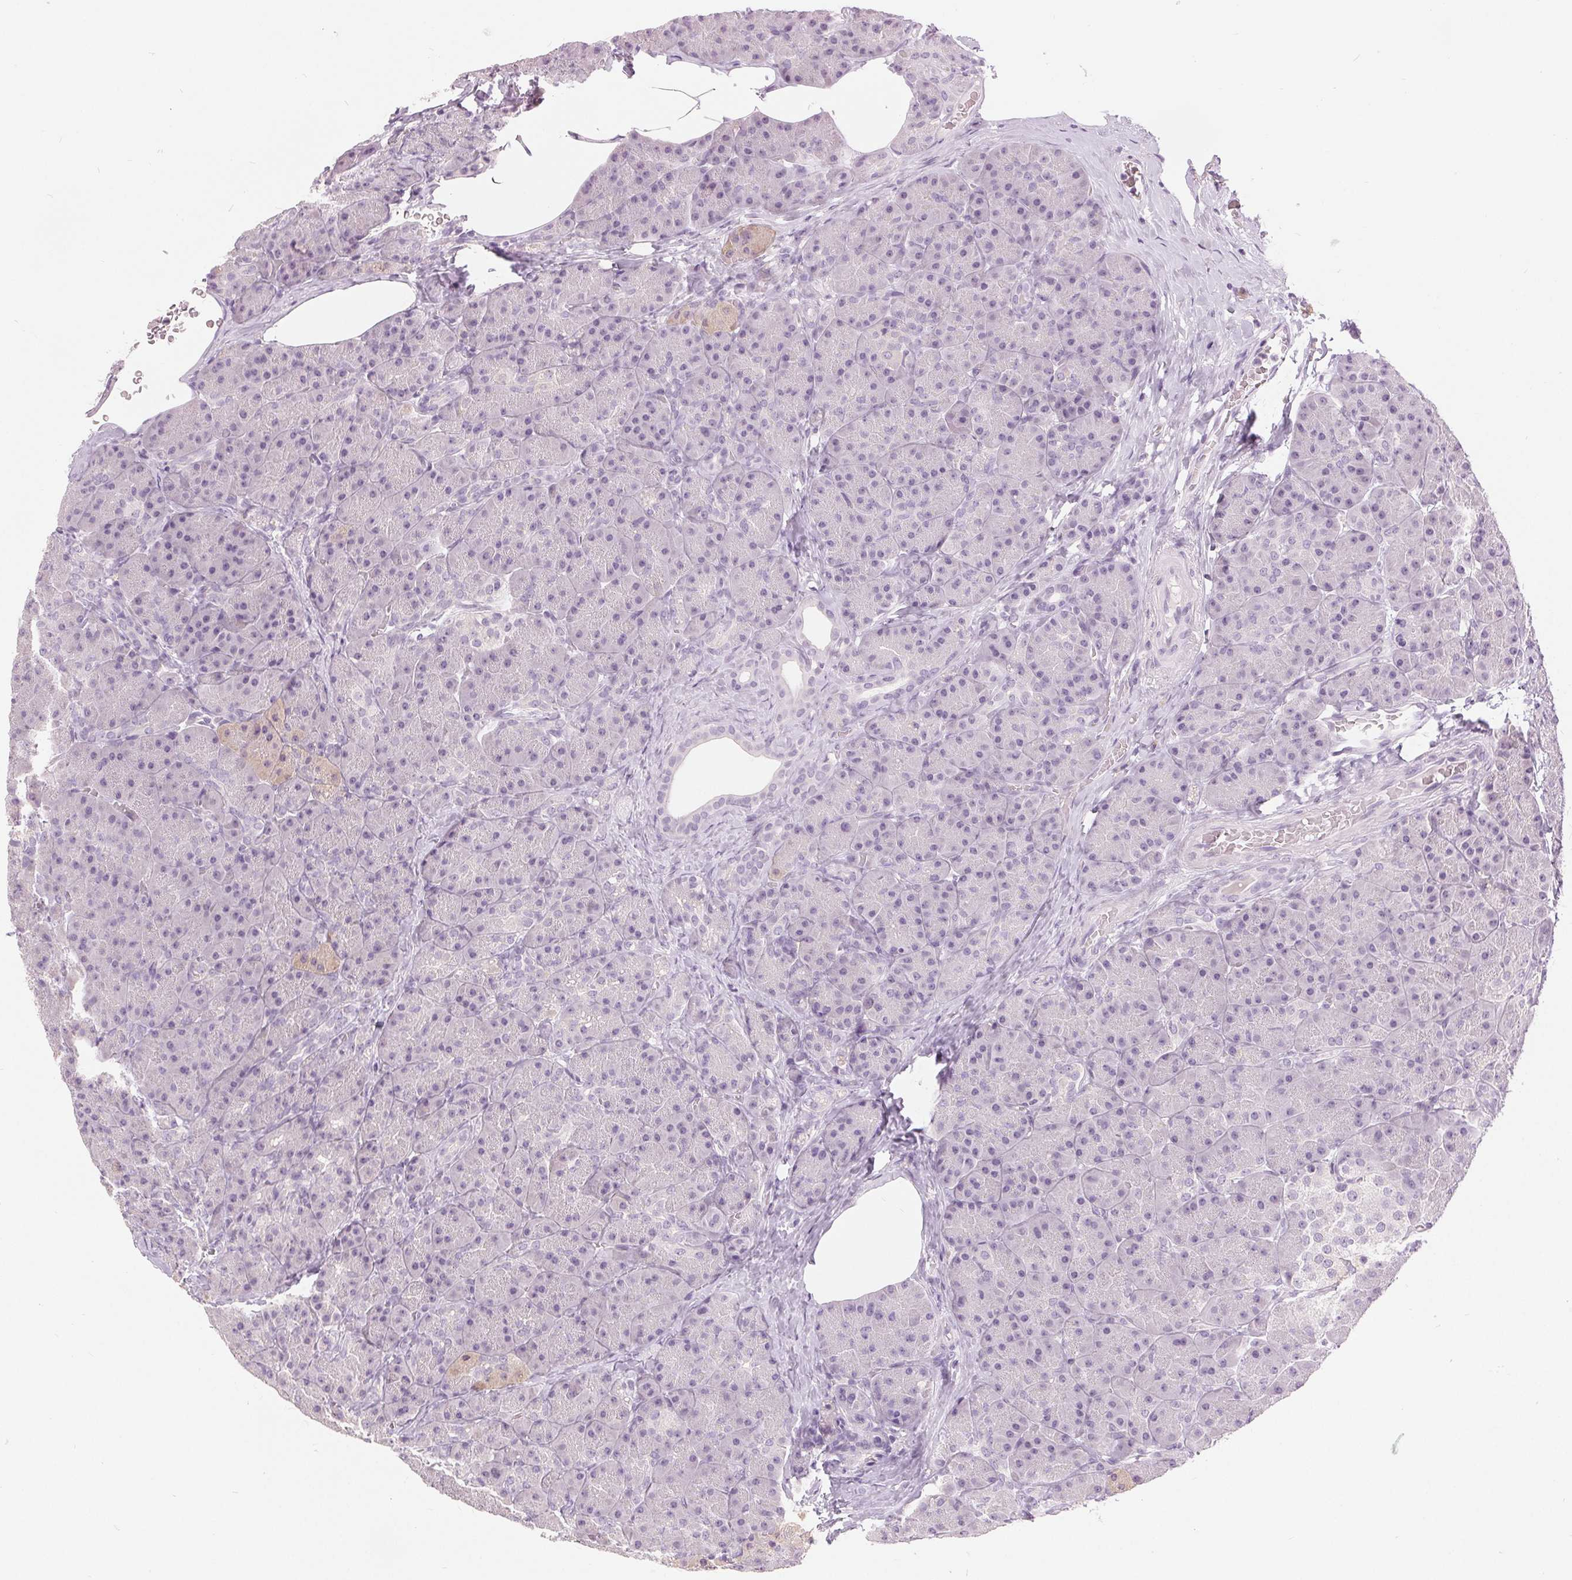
{"staining": {"intensity": "weak", "quantity": "<25%", "location": "cytoplasmic/membranous"}, "tissue": "pancreas", "cell_type": "Exocrine glandular cells", "image_type": "normal", "snomed": [{"axis": "morphology", "description": "Normal tissue, NOS"}, {"axis": "topography", "description": "Pancreas"}], "caption": "The IHC micrograph has no significant staining in exocrine glandular cells of pancreas.", "gene": "DSG3", "patient": {"sex": "male", "age": 57}}